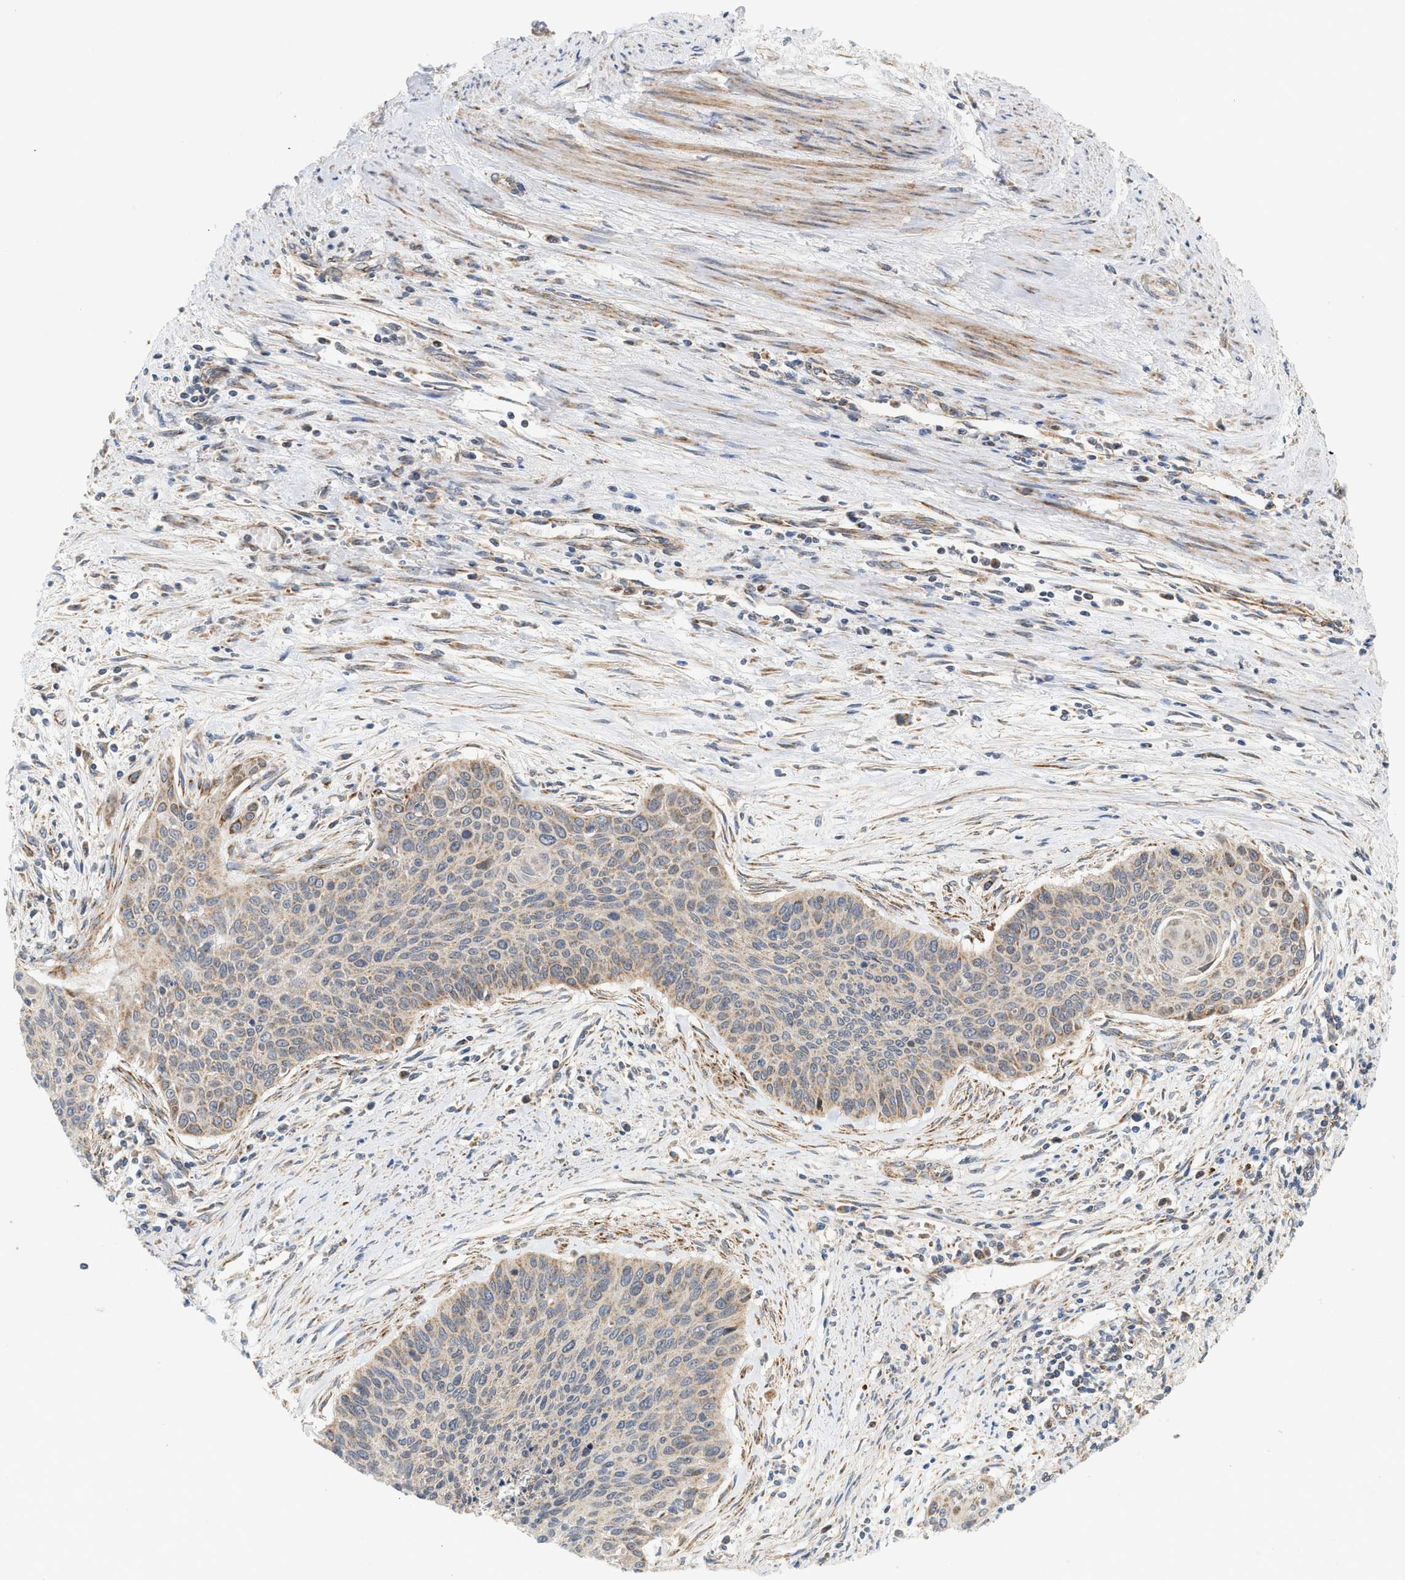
{"staining": {"intensity": "weak", "quantity": ">75%", "location": "cytoplasmic/membranous"}, "tissue": "cervical cancer", "cell_type": "Tumor cells", "image_type": "cancer", "snomed": [{"axis": "morphology", "description": "Squamous cell carcinoma, NOS"}, {"axis": "topography", "description": "Cervix"}], "caption": "A high-resolution histopathology image shows immunohistochemistry staining of cervical cancer (squamous cell carcinoma), which displays weak cytoplasmic/membranous expression in about >75% of tumor cells.", "gene": "MCU", "patient": {"sex": "female", "age": 55}}